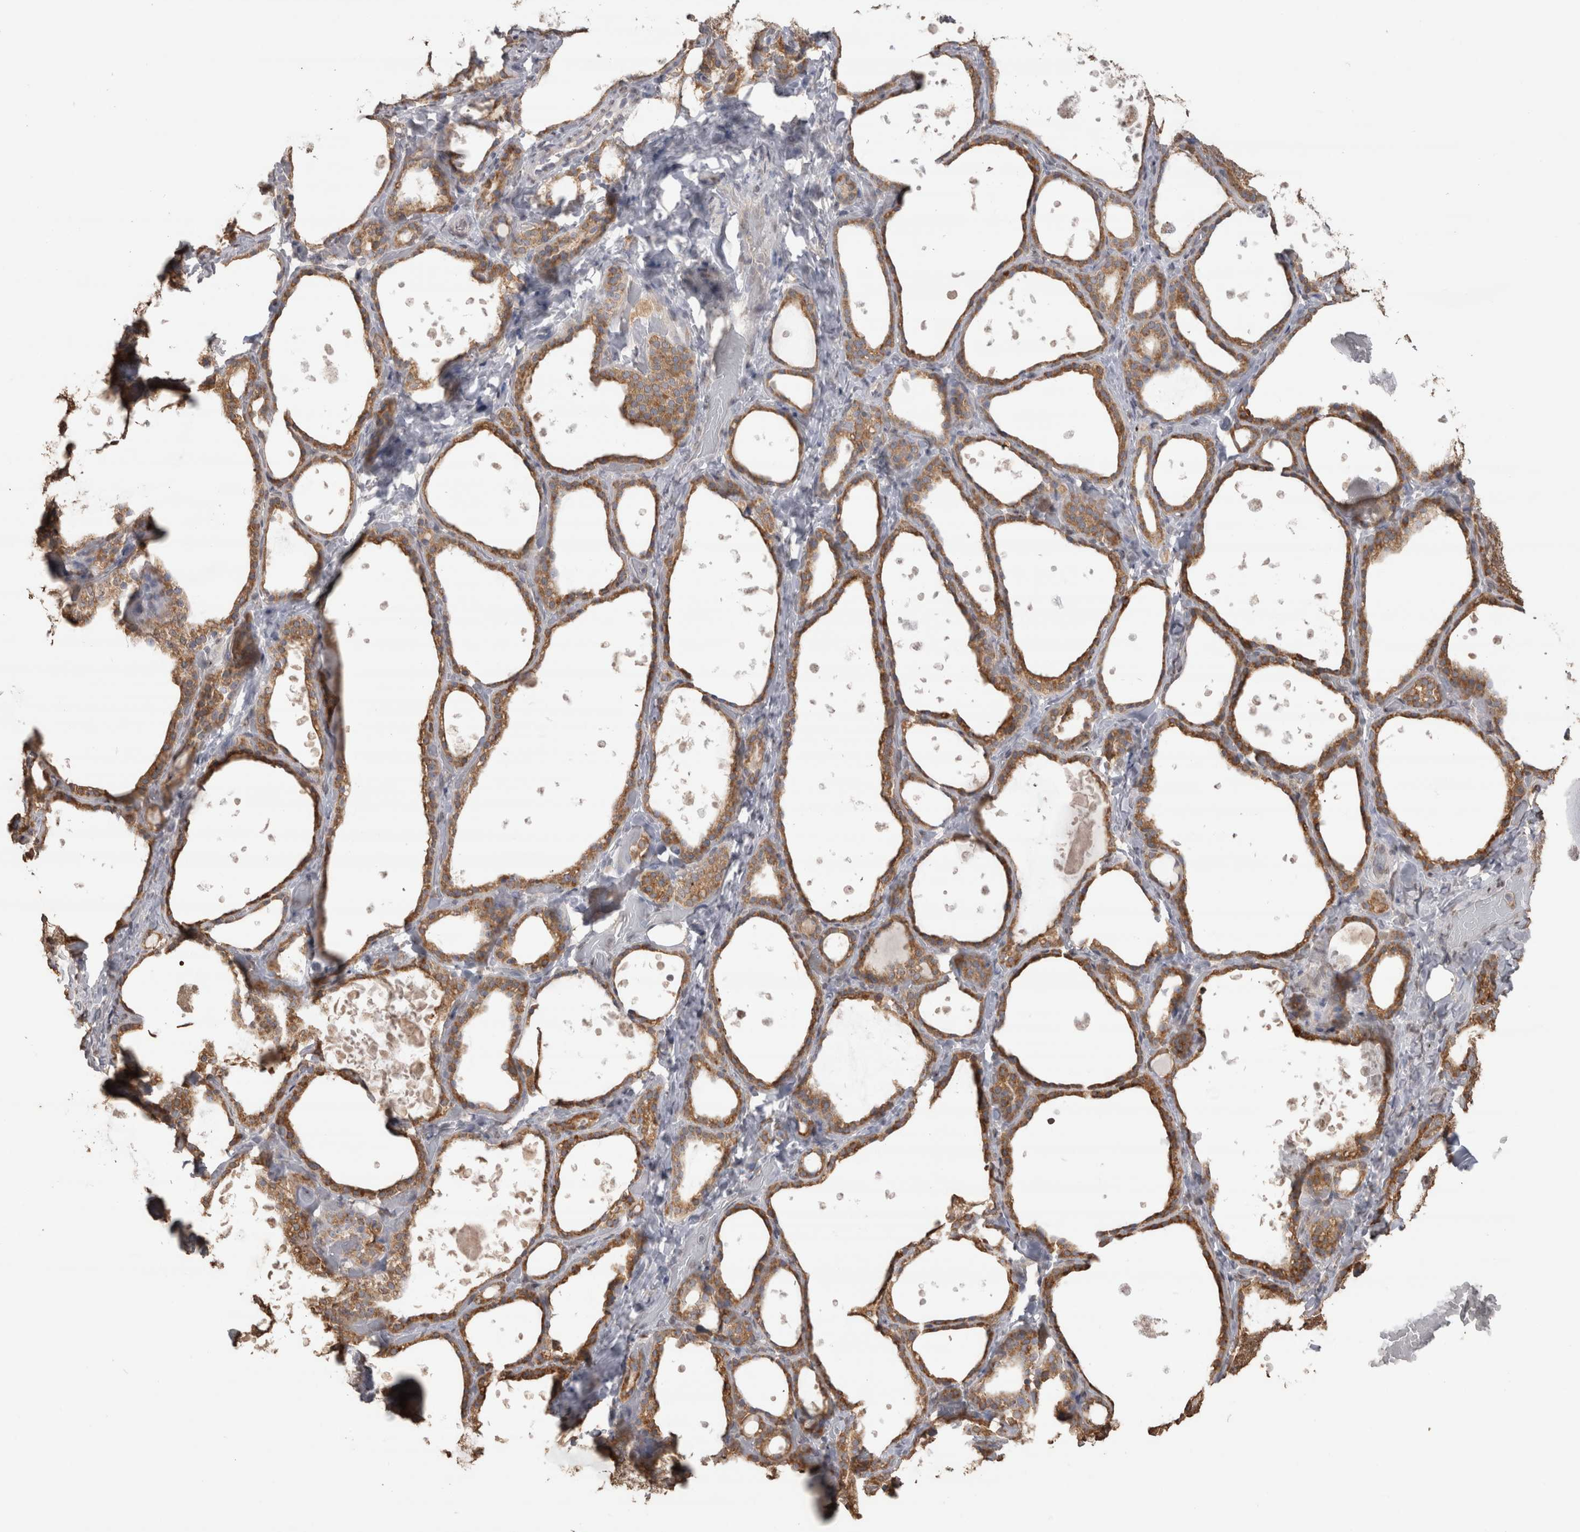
{"staining": {"intensity": "moderate", "quantity": ">75%", "location": "cytoplasmic/membranous"}, "tissue": "thyroid gland", "cell_type": "Glandular cells", "image_type": "normal", "snomed": [{"axis": "morphology", "description": "Normal tissue, NOS"}, {"axis": "topography", "description": "Thyroid gland"}], "caption": "Brown immunohistochemical staining in unremarkable human thyroid gland demonstrates moderate cytoplasmic/membranous positivity in about >75% of glandular cells.", "gene": "CRELD2", "patient": {"sex": "female", "age": 44}}